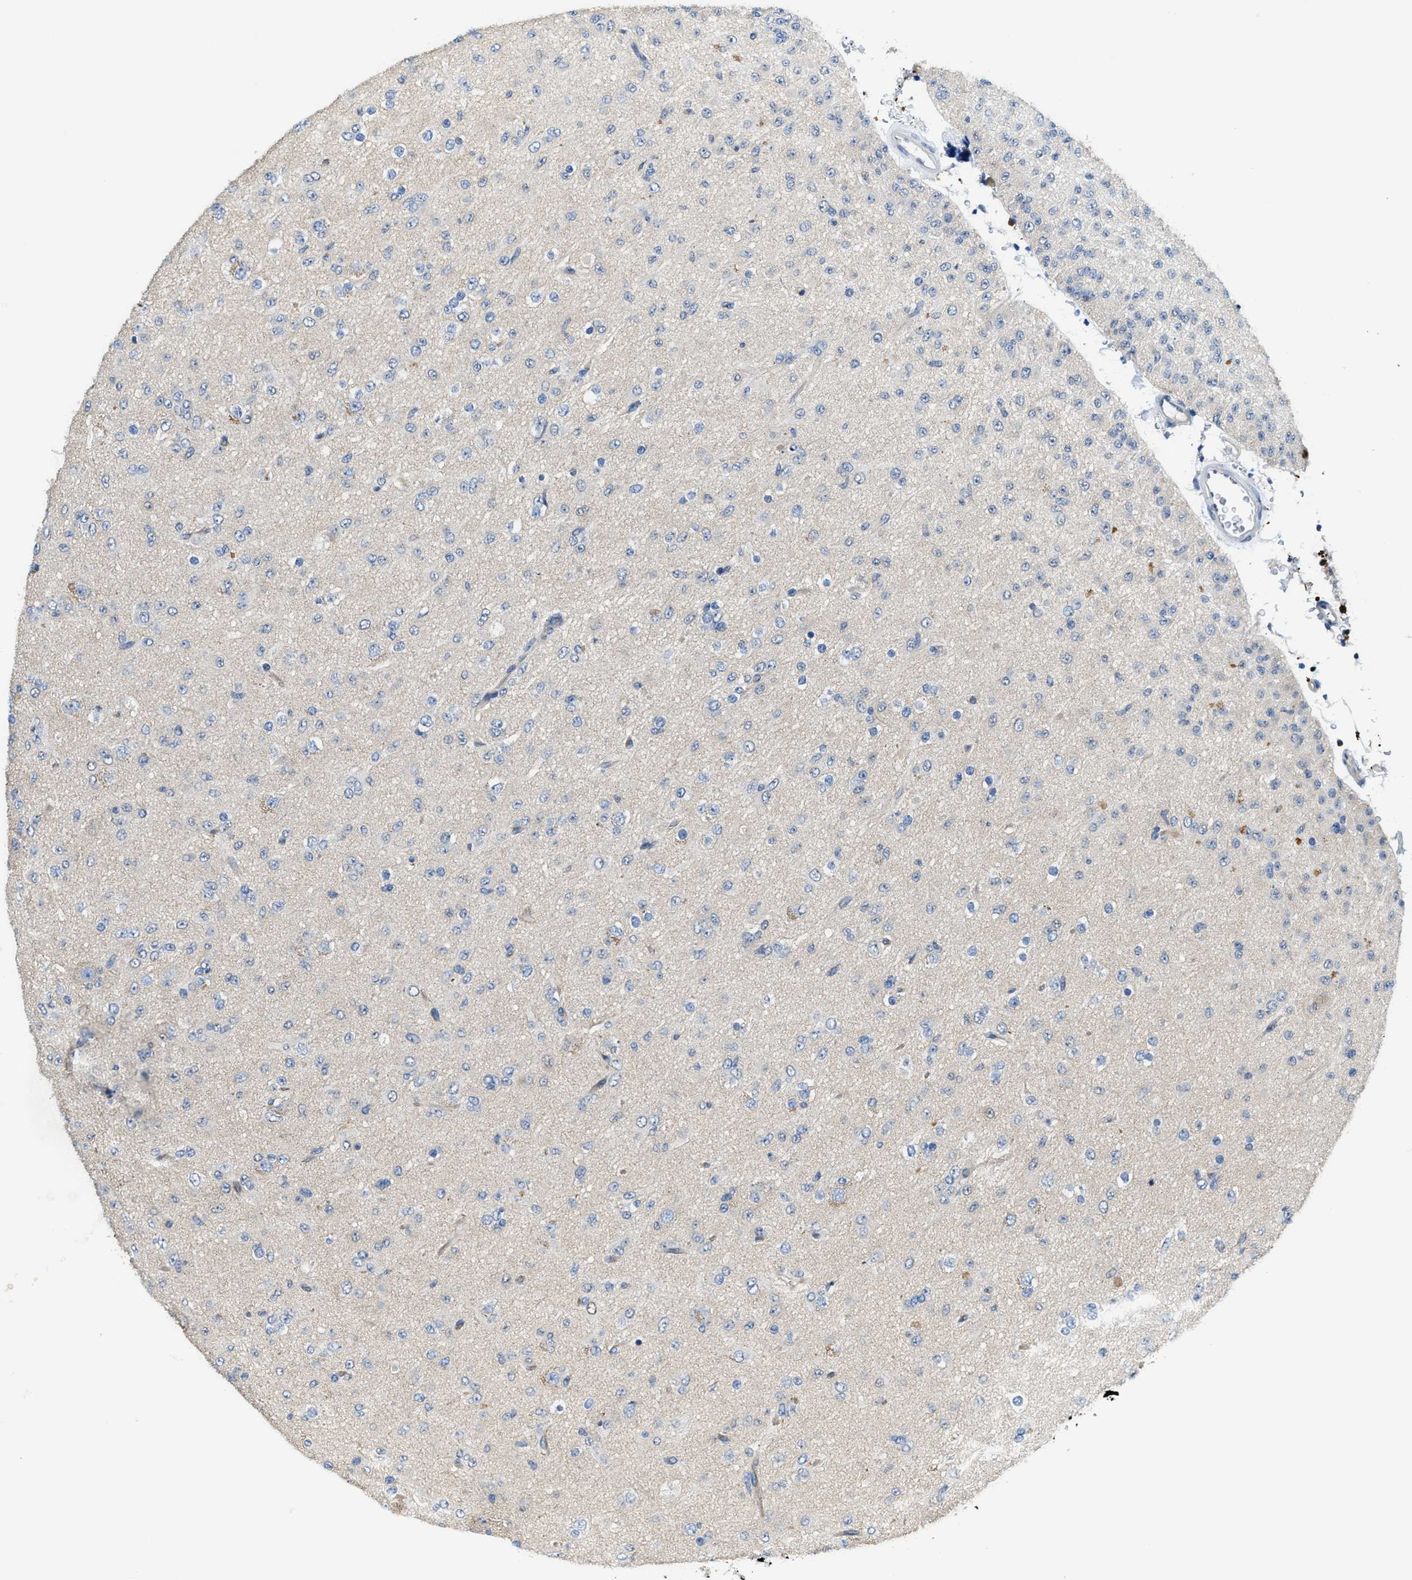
{"staining": {"intensity": "negative", "quantity": "none", "location": "none"}, "tissue": "glioma", "cell_type": "Tumor cells", "image_type": "cancer", "snomed": [{"axis": "morphology", "description": "Glioma, malignant, Low grade"}, {"axis": "topography", "description": "Brain"}], "caption": "IHC of glioma demonstrates no expression in tumor cells.", "gene": "MYO1G", "patient": {"sex": "male", "age": 65}}